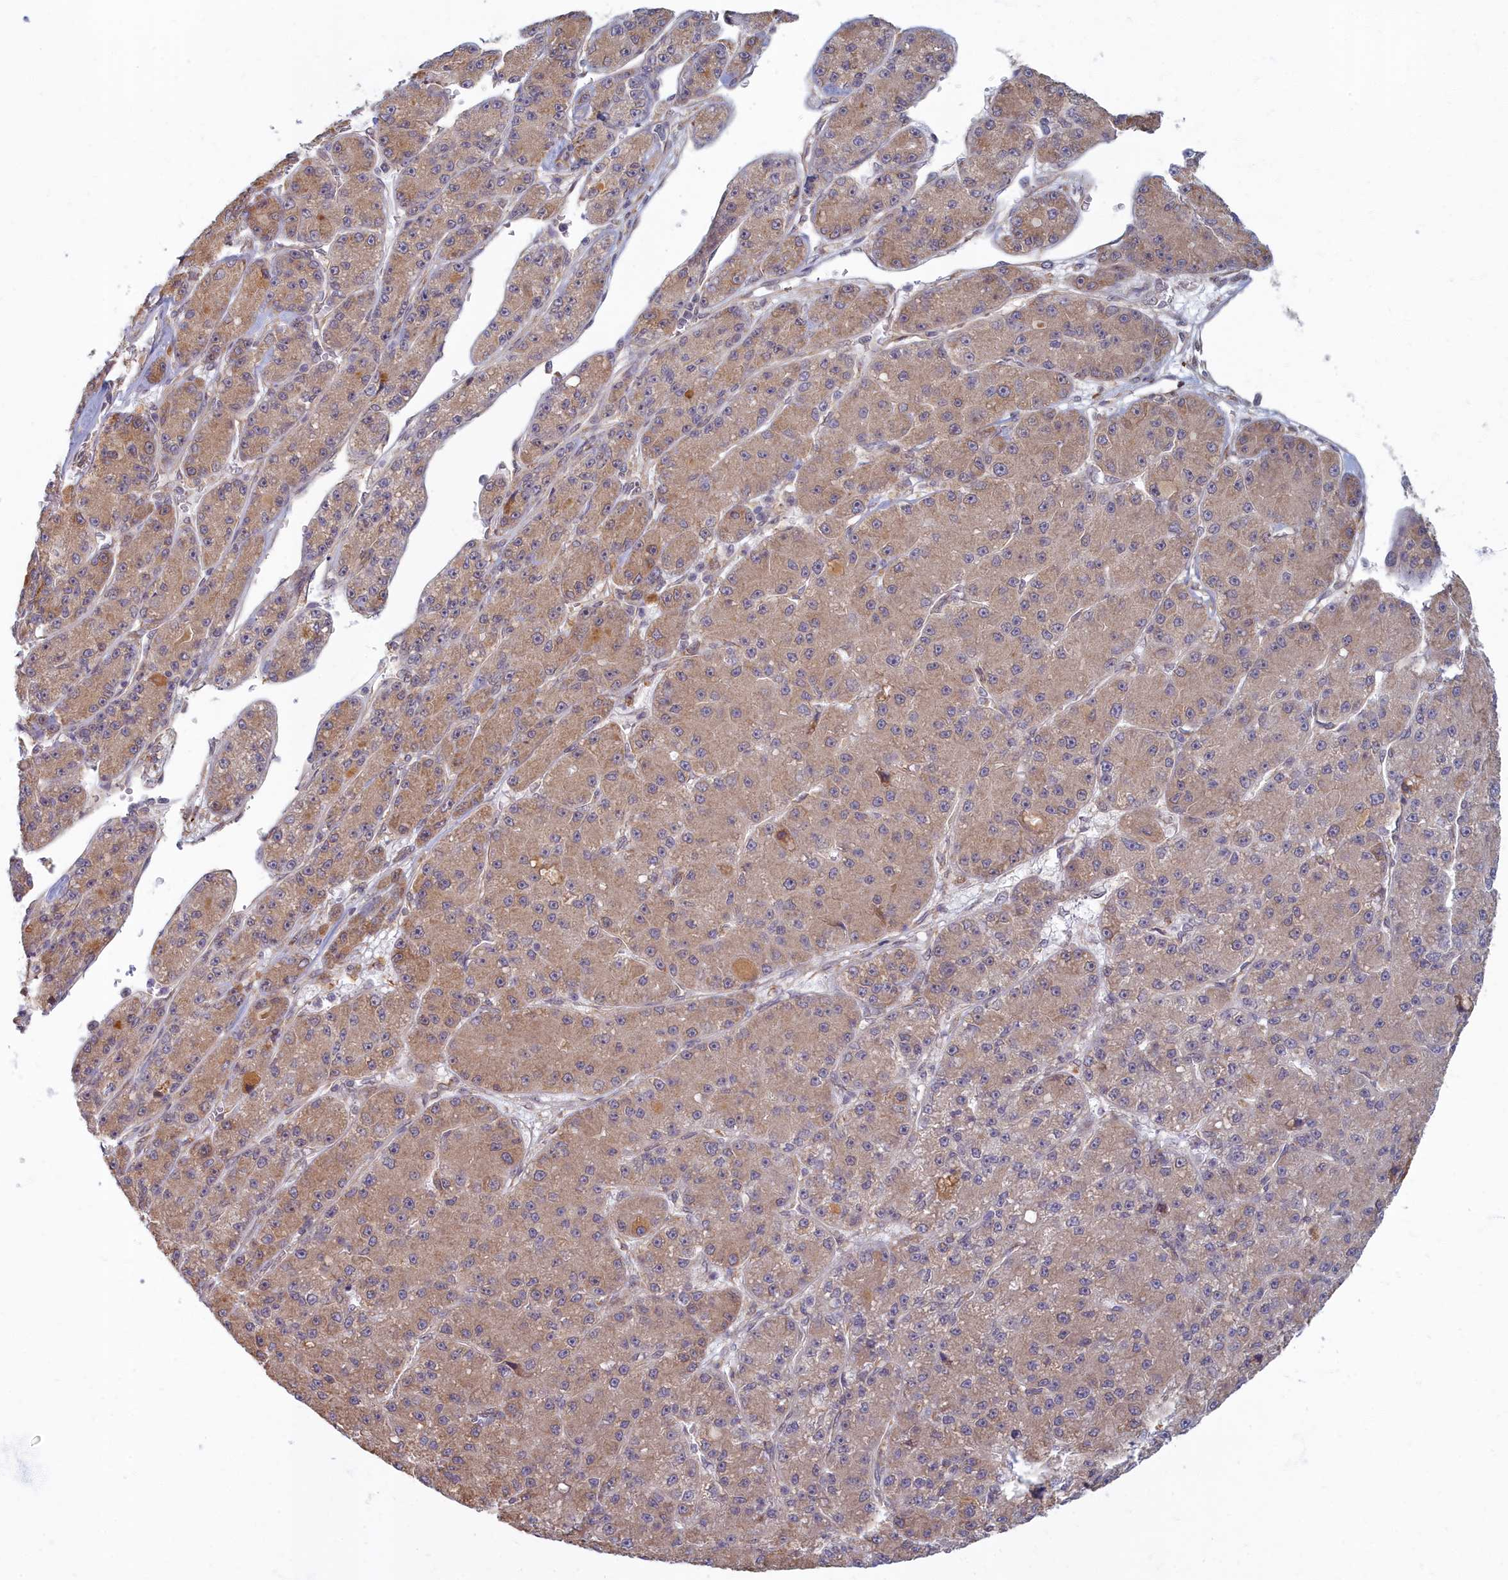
{"staining": {"intensity": "weak", "quantity": ">75%", "location": "cytoplasmic/membranous"}, "tissue": "liver cancer", "cell_type": "Tumor cells", "image_type": "cancer", "snomed": [{"axis": "morphology", "description": "Carcinoma, Hepatocellular, NOS"}, {"axis": "topography", "description": "Liver"}], "caption": "Immunohistochemical staining of human liver hepatocellular carcinoma exhibits weak cytoplasmic/membranous protein positivity in approximately >75% of tumor cells.", "gene": "MAK16", "patient": {"sex": "male", "age": 67}}